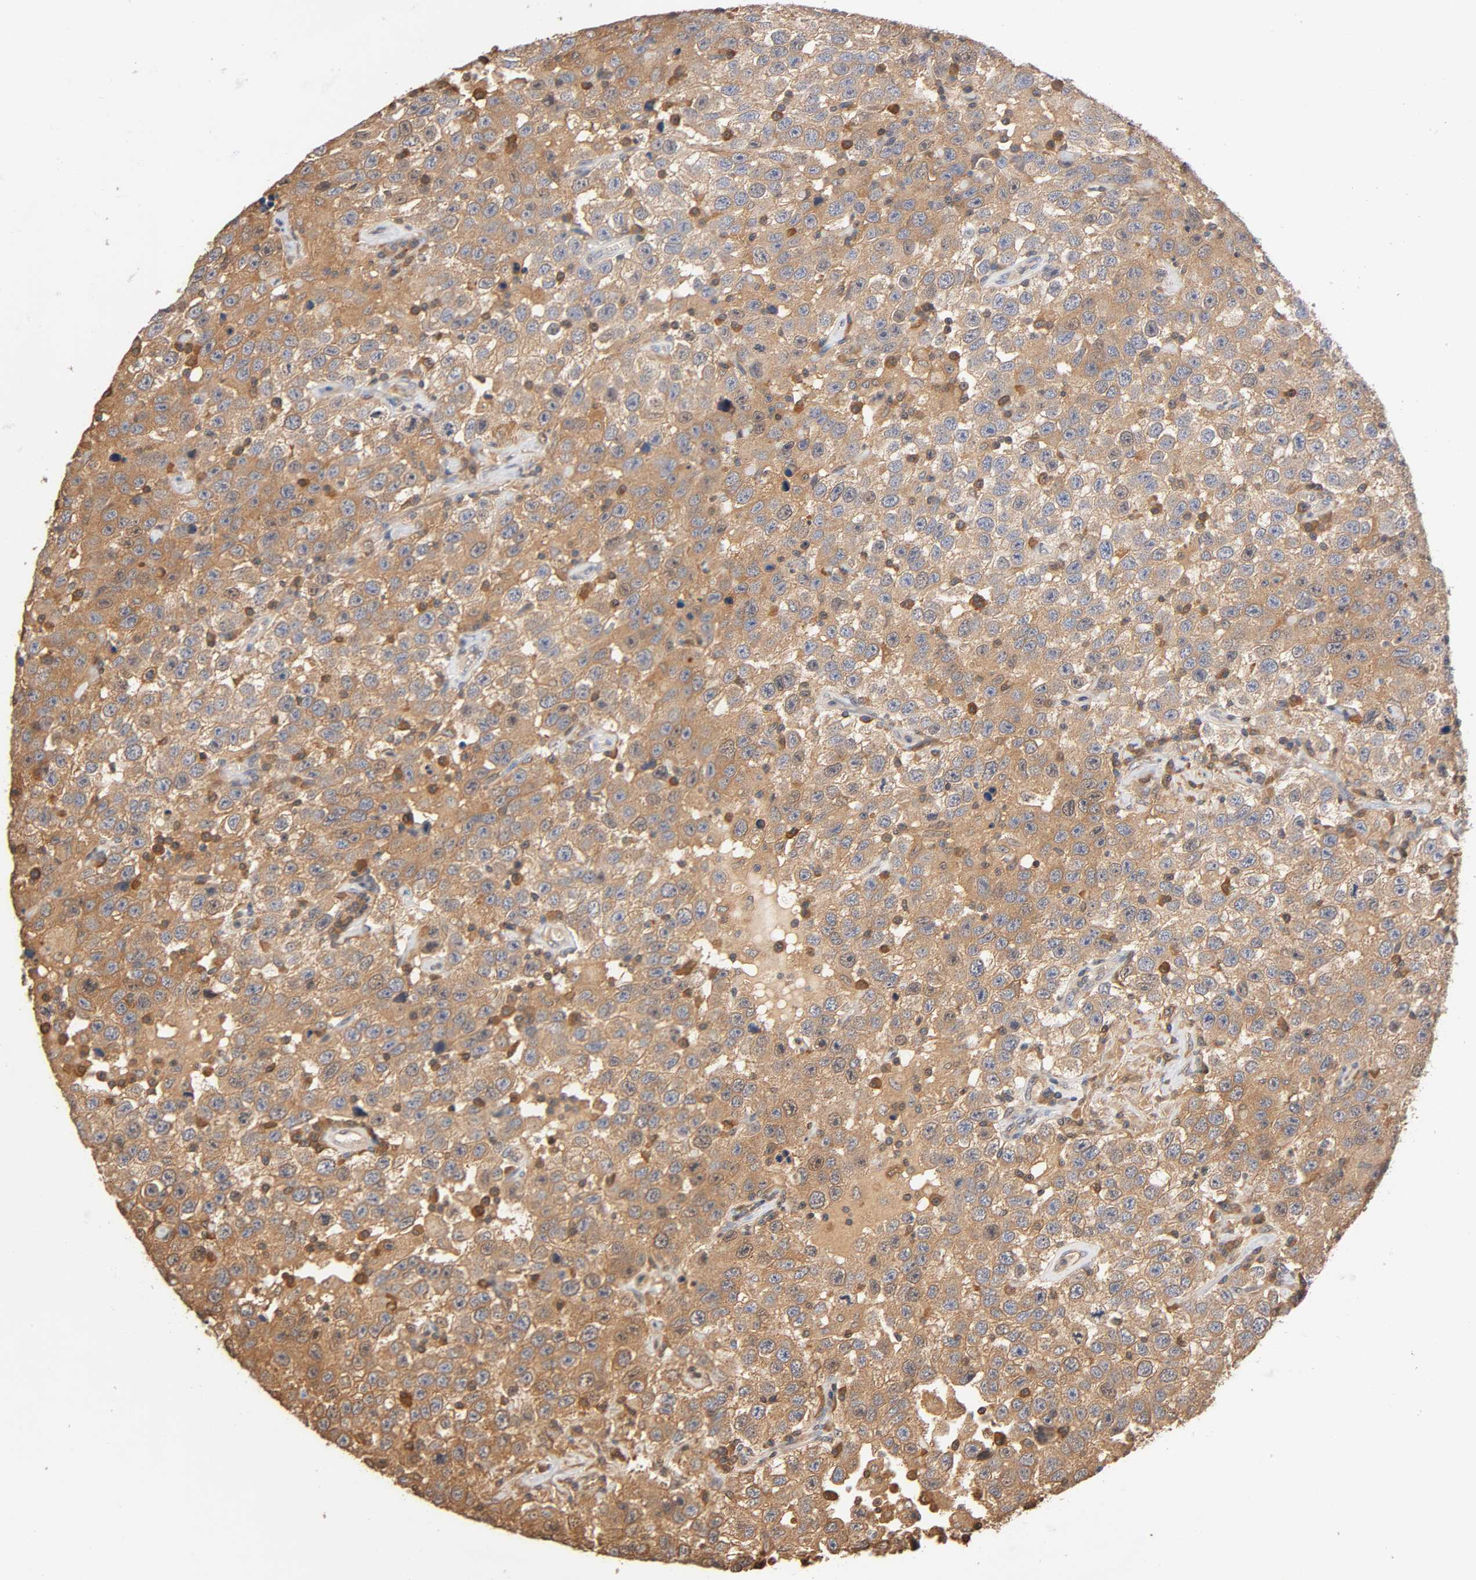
{"staining": {"intensity": "moderate", "quantity": ">75%", "location": "cytoplasmic/membranous"}, "tissue": "testis cancer", "cell_type": "Tumor cells", "image_type": "cancer", "snomed": [{"axis": "morphology", "description": "Seminoma, NOS"}, {"axis": "topography", "description": "Testis"}], "caption": "Moderate cytoplasmic/membranous protein staining is seen in about >75% of tumor cells in testis cancer (seminoma).", "gene": "ALDOA", "patient": {"sex": "male", "age": 41}}